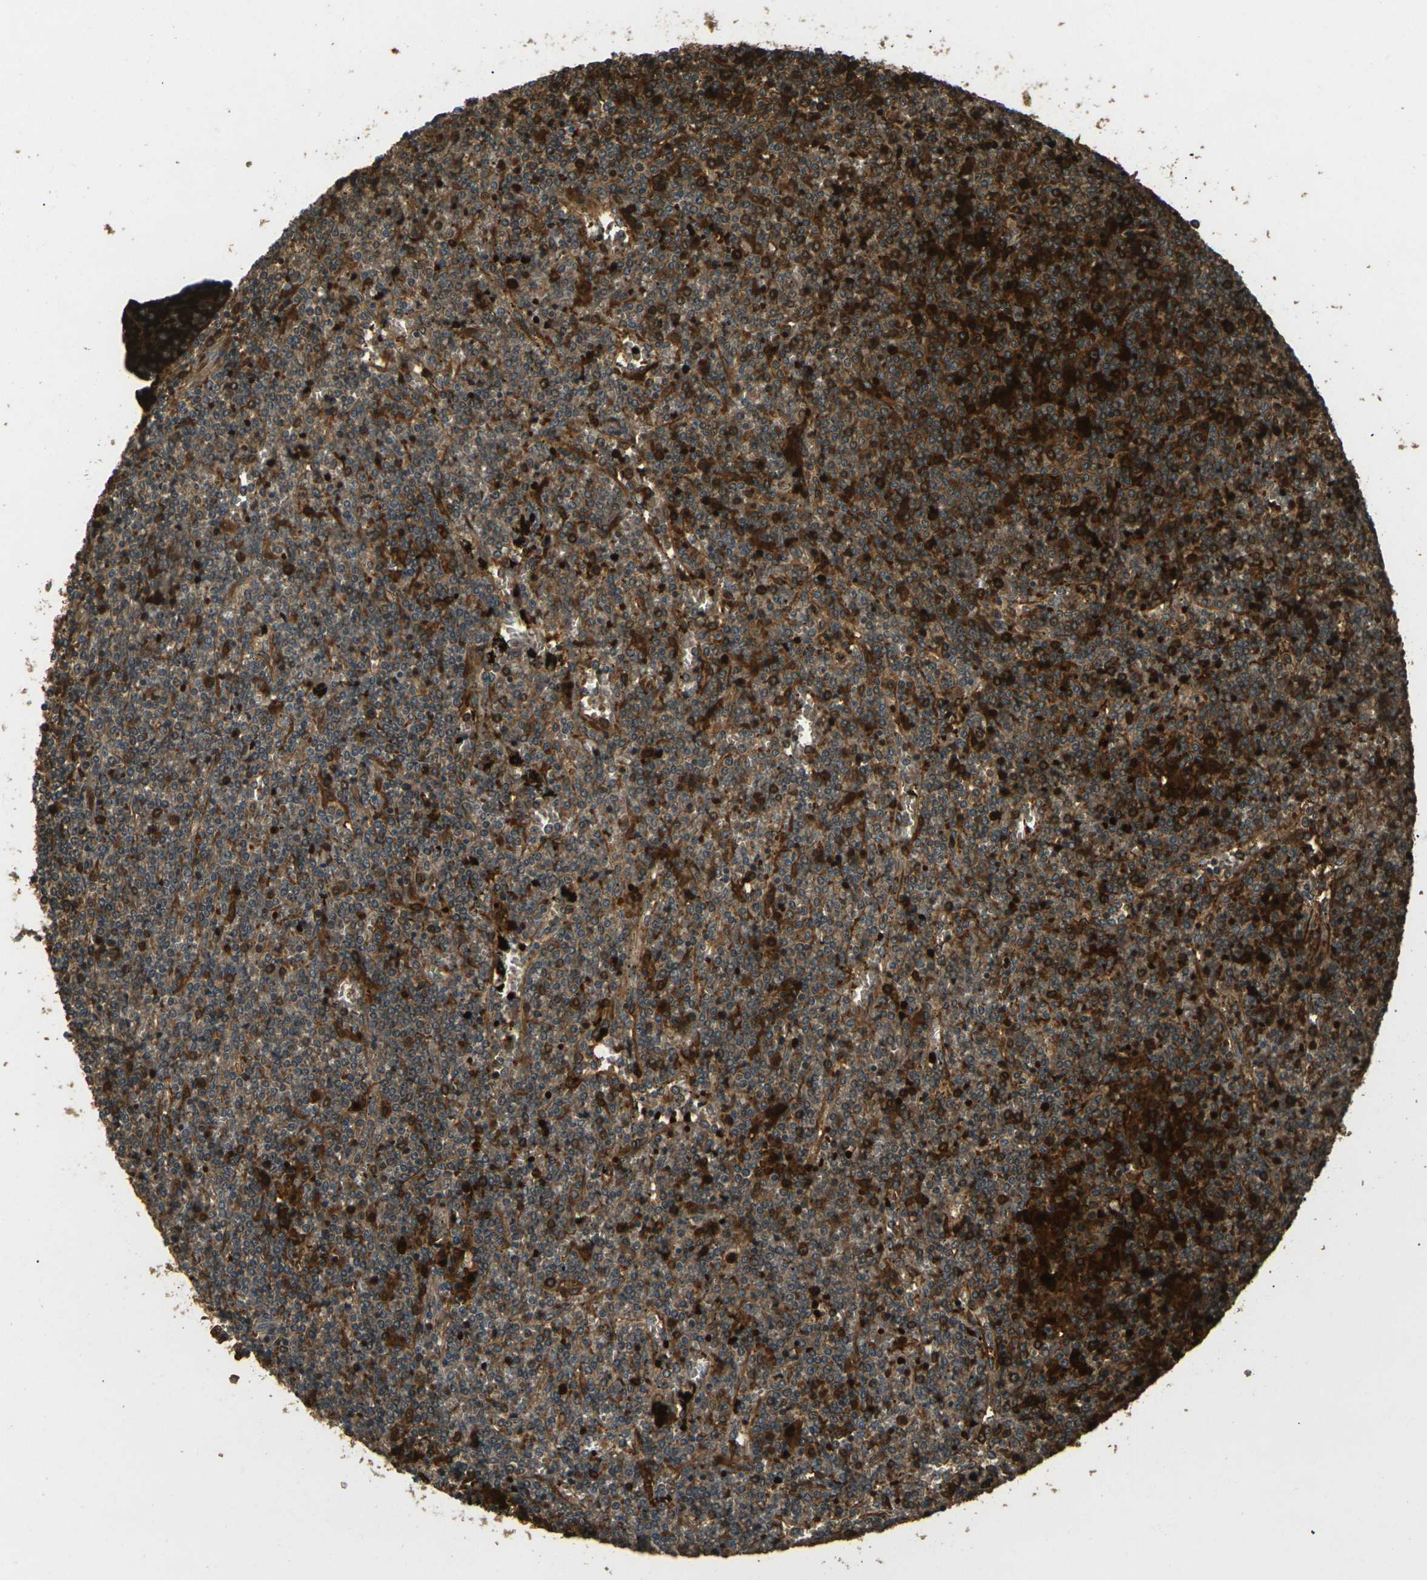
{"staining": {"intensity": "moderate", "quantity": "25%-75%", "location": "cytoplasmic/membranous,nuclear"}, "tissue": "lymphoma", "cell_type": "Tumor cells", "image_type": "cancer", "snomed": [{"axis": "morphology", "description": "Malignant lymphoma, non-Hodgkin's type, Low grade"}, {"axis": "topography", "description": "Spleen"}], "caption": "Protein expression analysis of human malignant lymphoma, non-Hodgkin's type (low-grade) reveals moderate cytoplasmic/membranous and nuclear expression in approximately 25%-75% of tumor cells. (brown staining indicates protein expression, while blue staining denotes nuclei).", "gene": "TOR1A", "patient": {"sex": "female", "age": 19}}